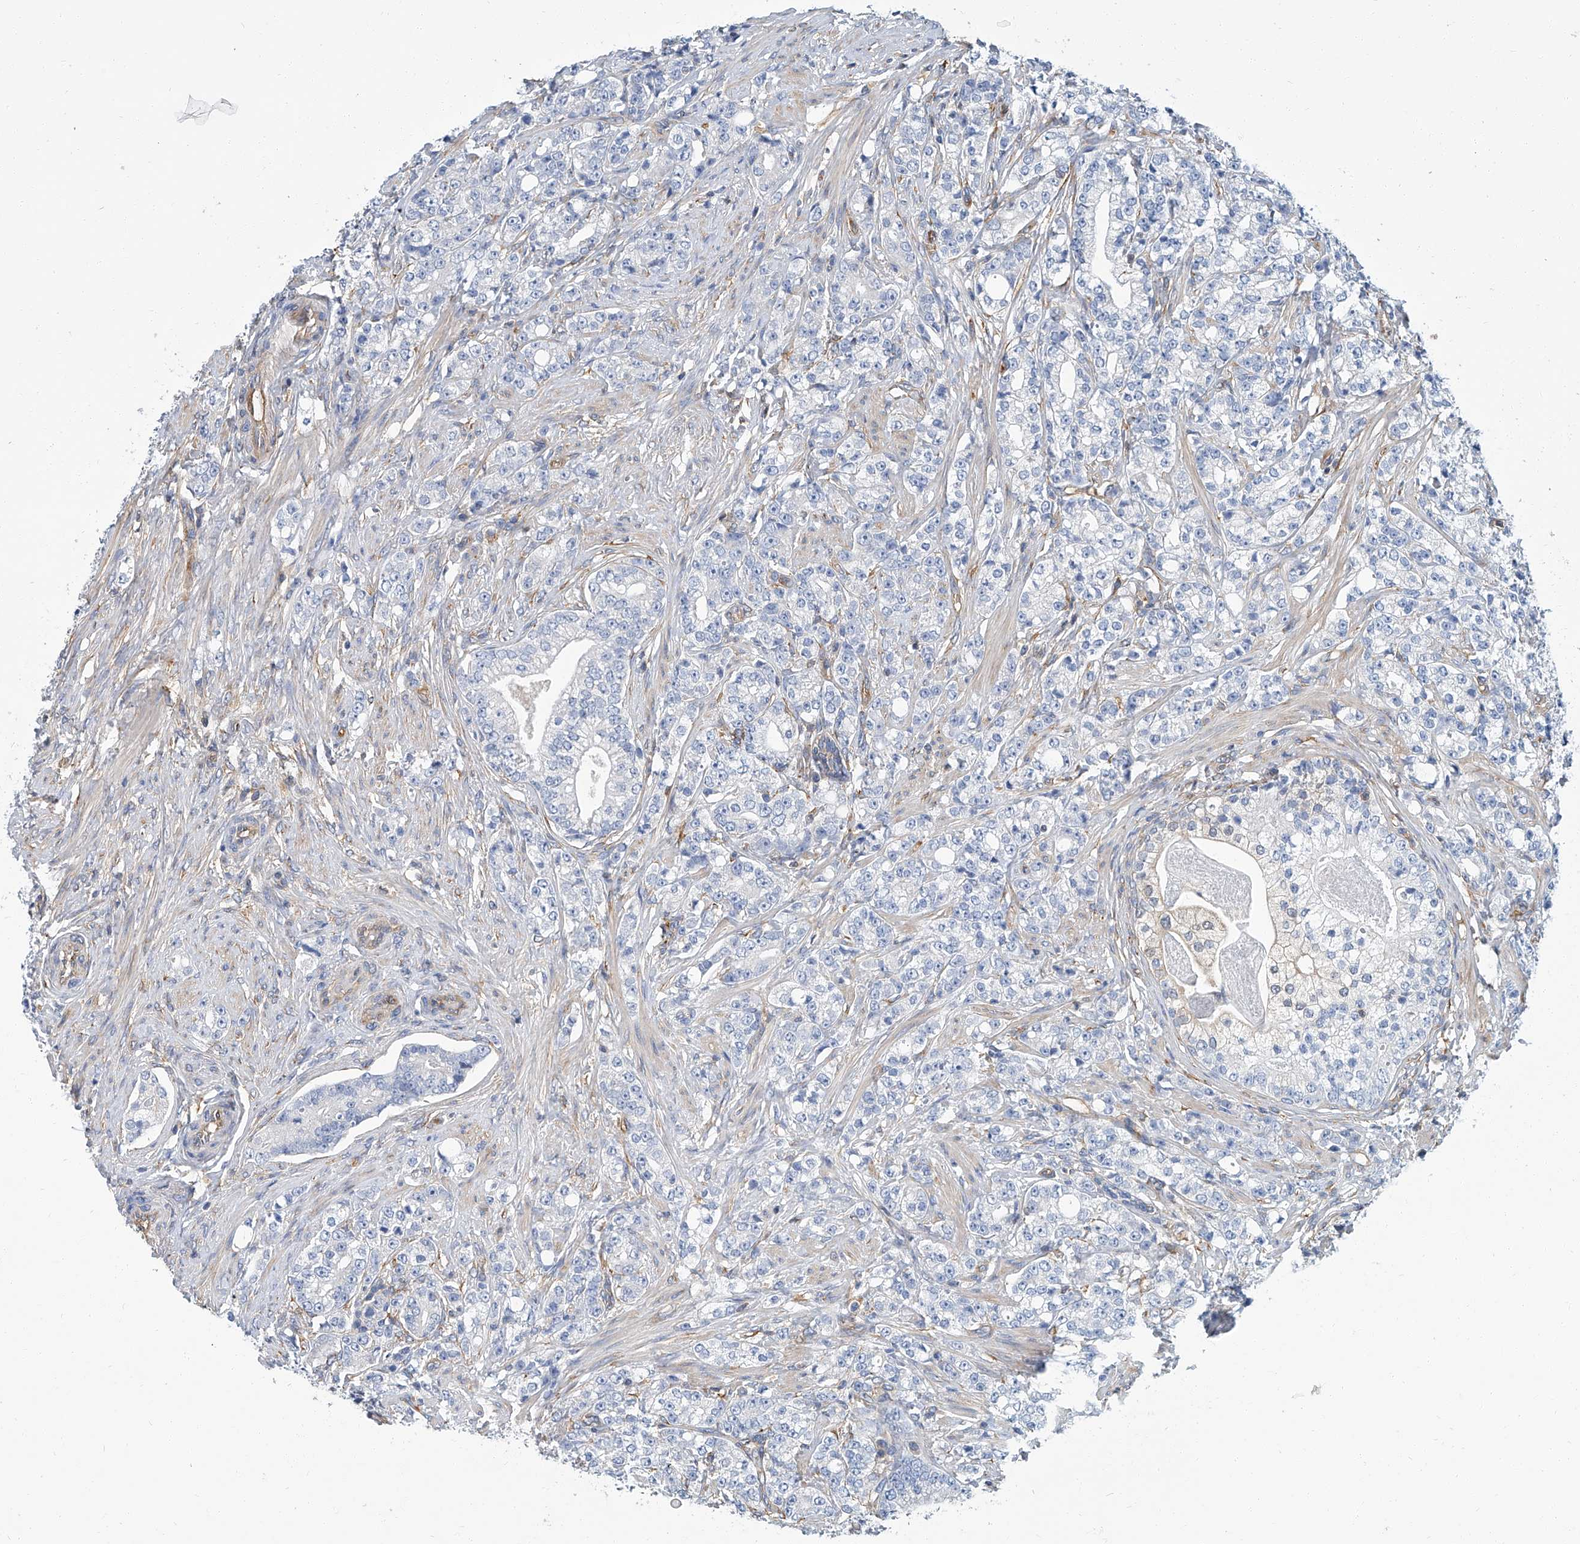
{"staining": {"intensity": "negative", "quantity": "none", "location": "none"}, "tissue": "prostate cancer", "cell_type": "Tumor cells", "image_type": "cancer", "snomed": [{"axis": "morphology", "description": "Adenocarcinoma, High grade"}, {"axis": "topography", "description": "Prostate"}], "caption": "Tumor cells show no significant protein expression in adenocarcinoma (high-grade) (prostate).", "gene": "PSMB10", "patient": {"sex": "male", "age": 69}}